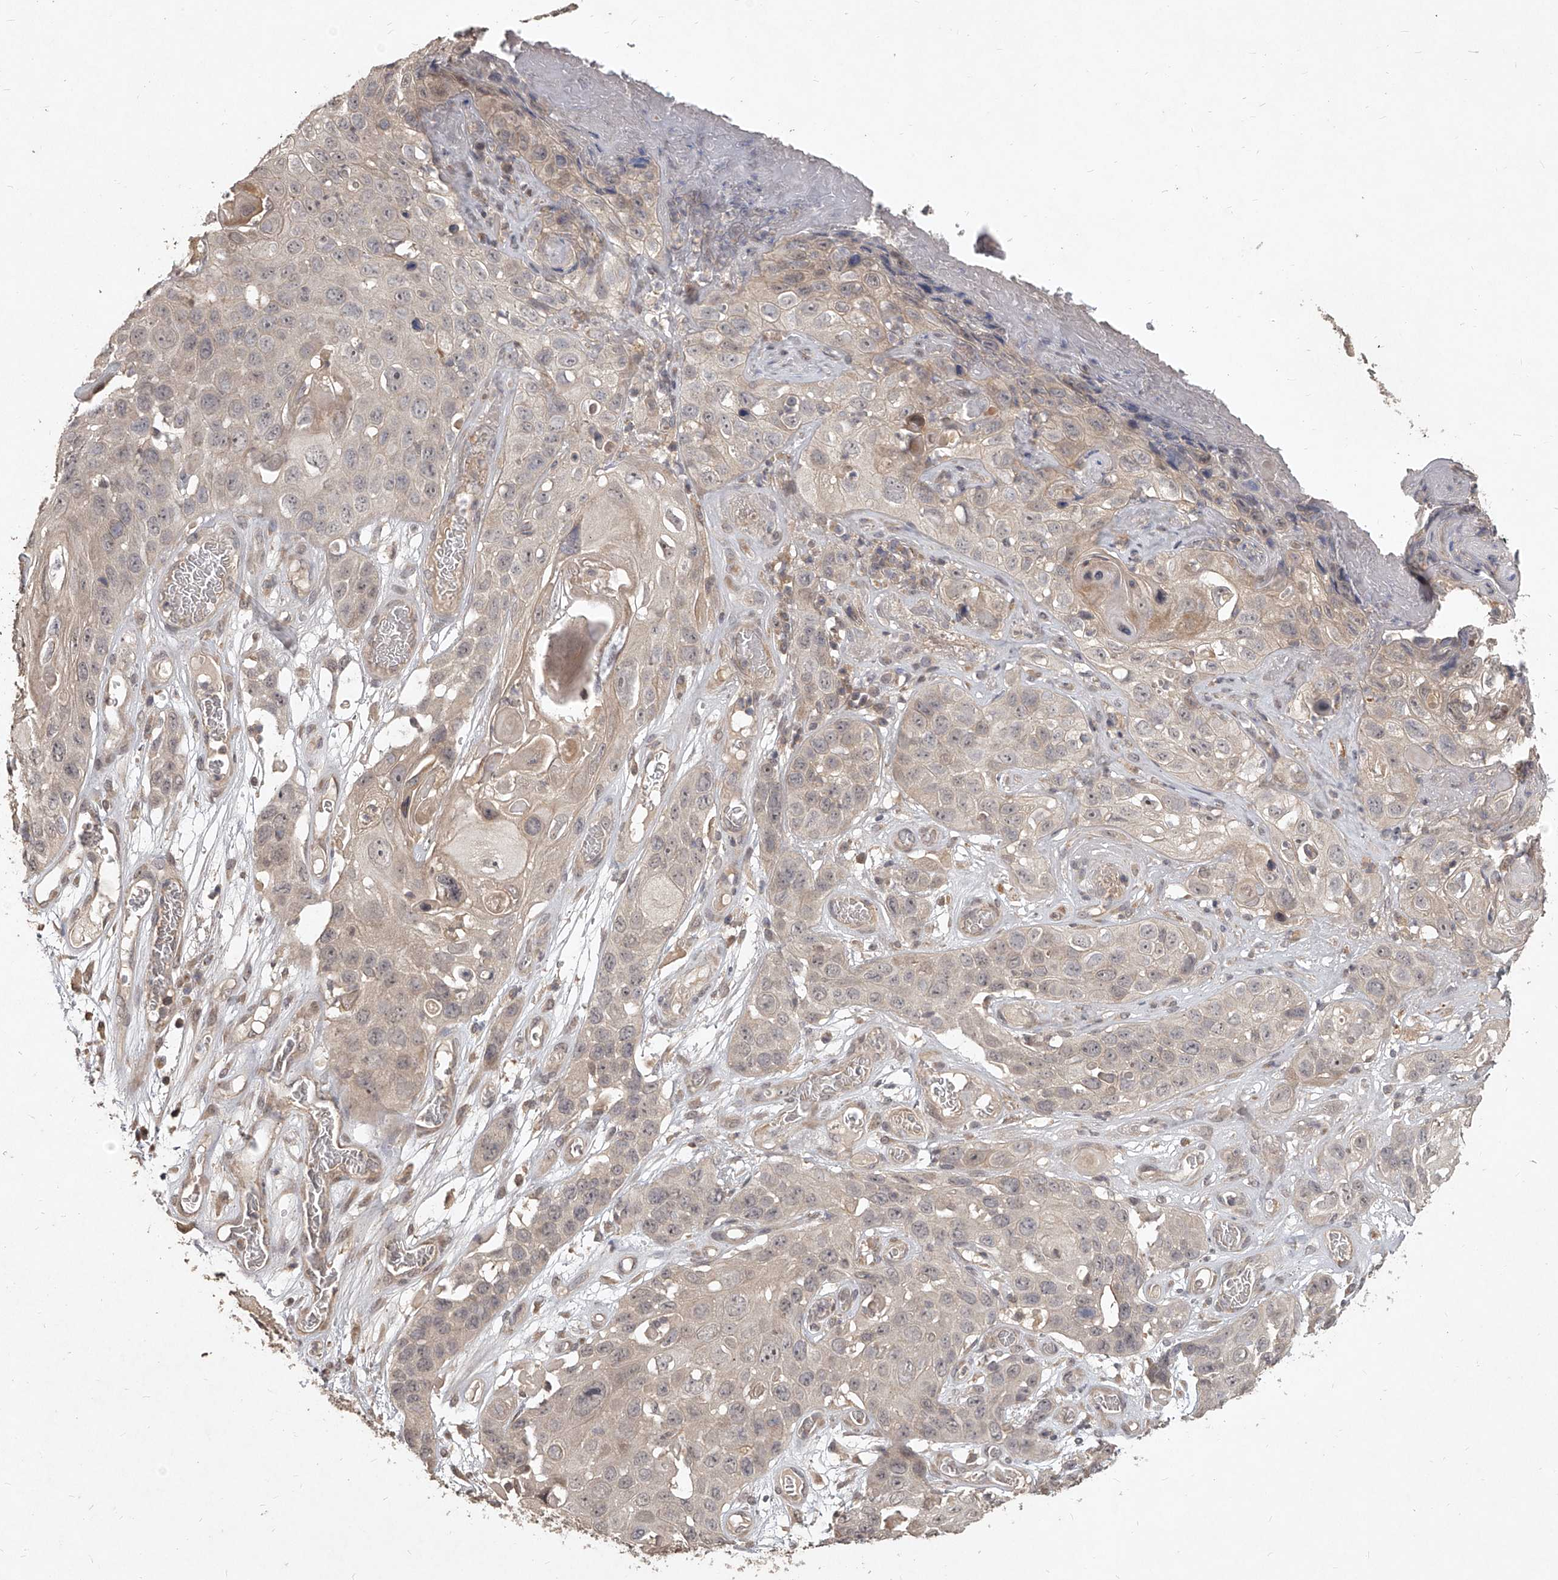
{"staining": {"intensity": "weak", "quantity": "<25%", "location": "cytoplasmic/membranous,nuclear"}, "tissue": "skin cancer", "cell_type": "Tumor cells", "image_type": "cancer", "snomed": [{"axis": "morphology", "description": "Squamous cell carcinoma, NOS"}, {"axis": "topography", "description": "Skin"}], "caption": "This is an immunohistochemistry photomicrograph of skin squamous cell carcinoma. There is no expression in tumor cells.", "gene": "SLC37A1", "patient": {"sex": "male", "age": 55}}